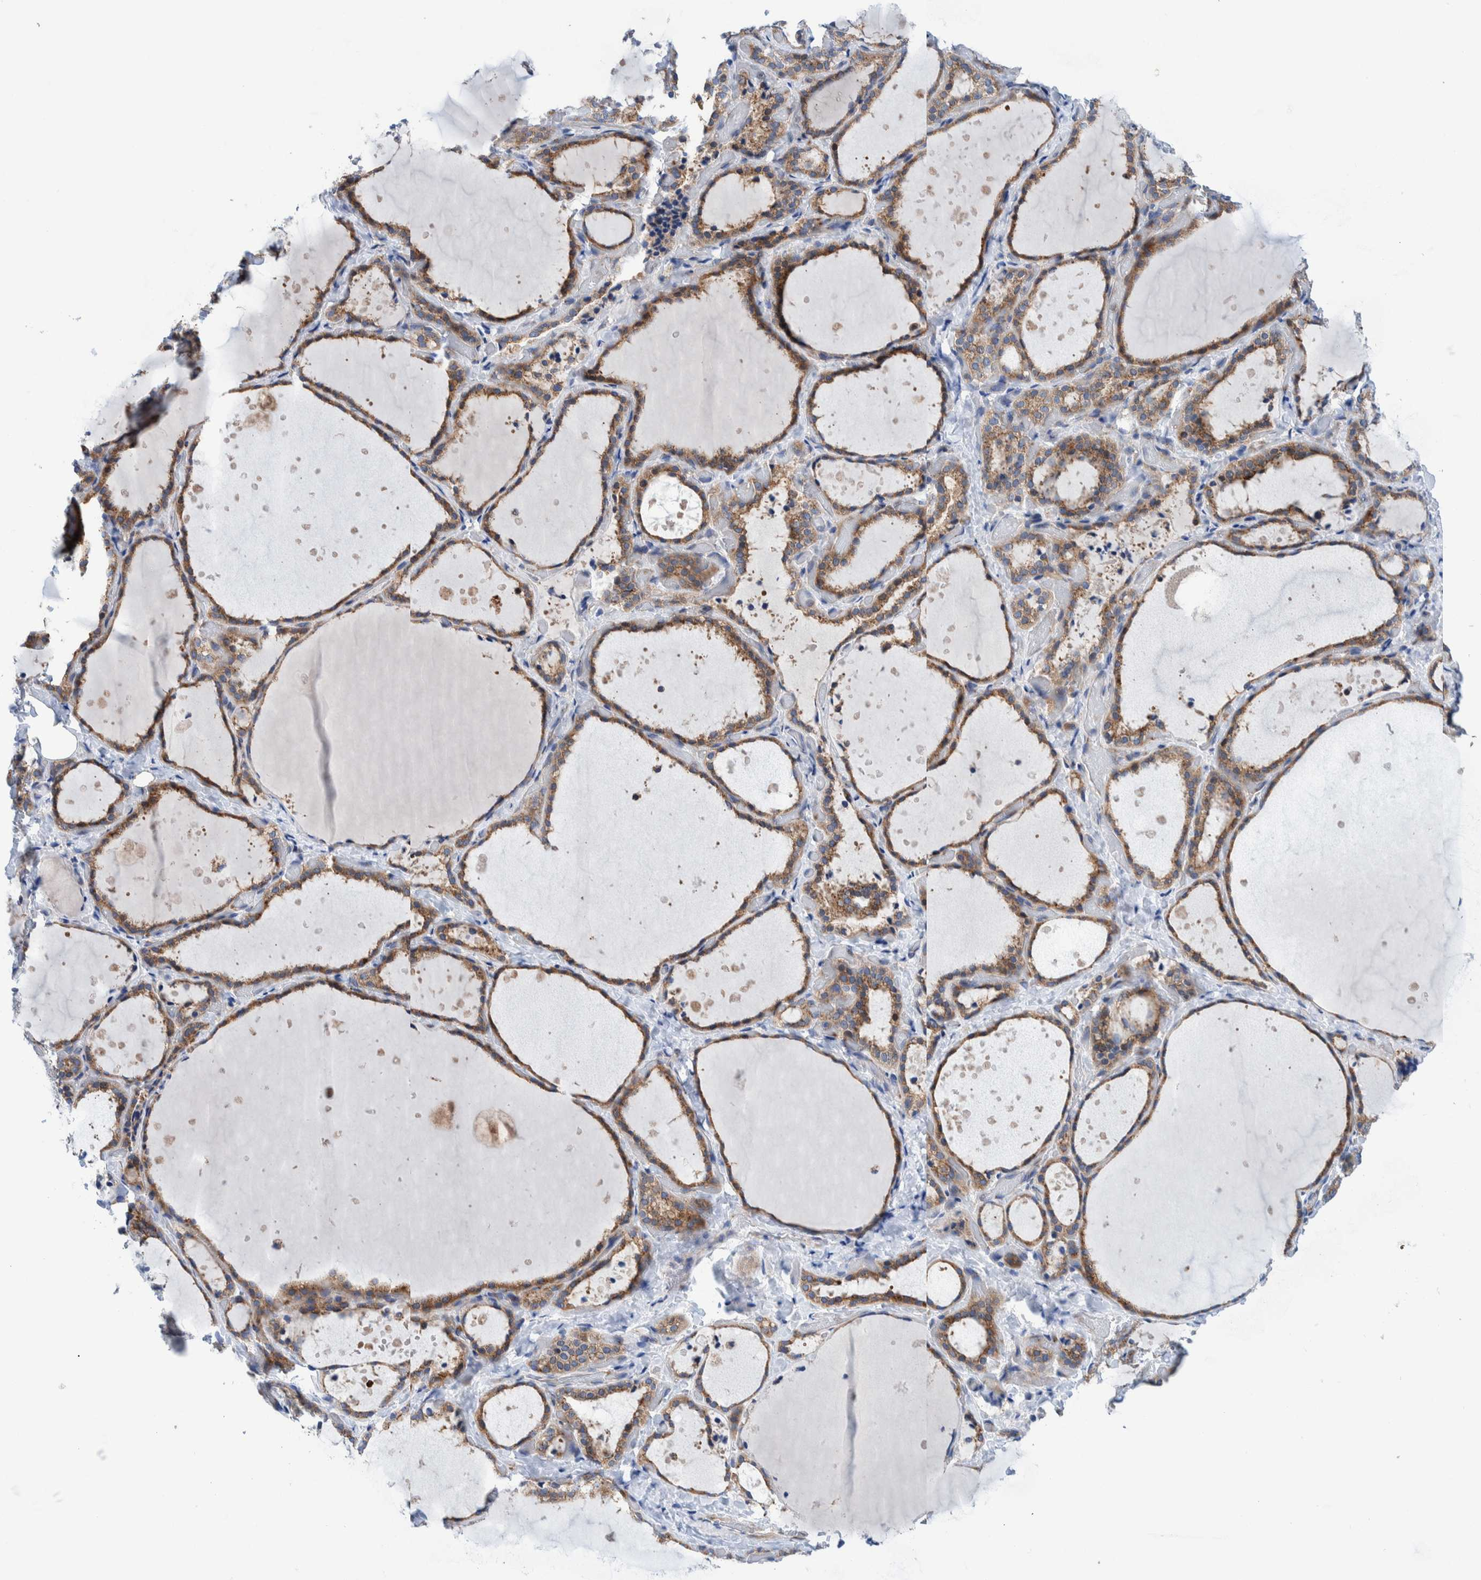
{"staining": {"intensity": "moderate", "quantity": ">75%", "location": "cytoplasmic/membranous"}, "tissue": "thyroid gland", "cell_type": "Glandular cells", "image_type": "normal", "snomed": [{"axis": "morphology", "description": "Normal tissue, NOS"}, {"axis": "topography", "description": "Thyroid gland"}], "caption": "Benign thyroid gland reveals moderate cytoplasmic/membranous expression in about >75% of glandular cells, visualized by immunohistochemistry. (DAB (3,3'-diaminobenzidine) IHC with brightfield microscopy, high magnification).", "gene": "TRIM58", "patient": {"sex": "female", "age": 44}}